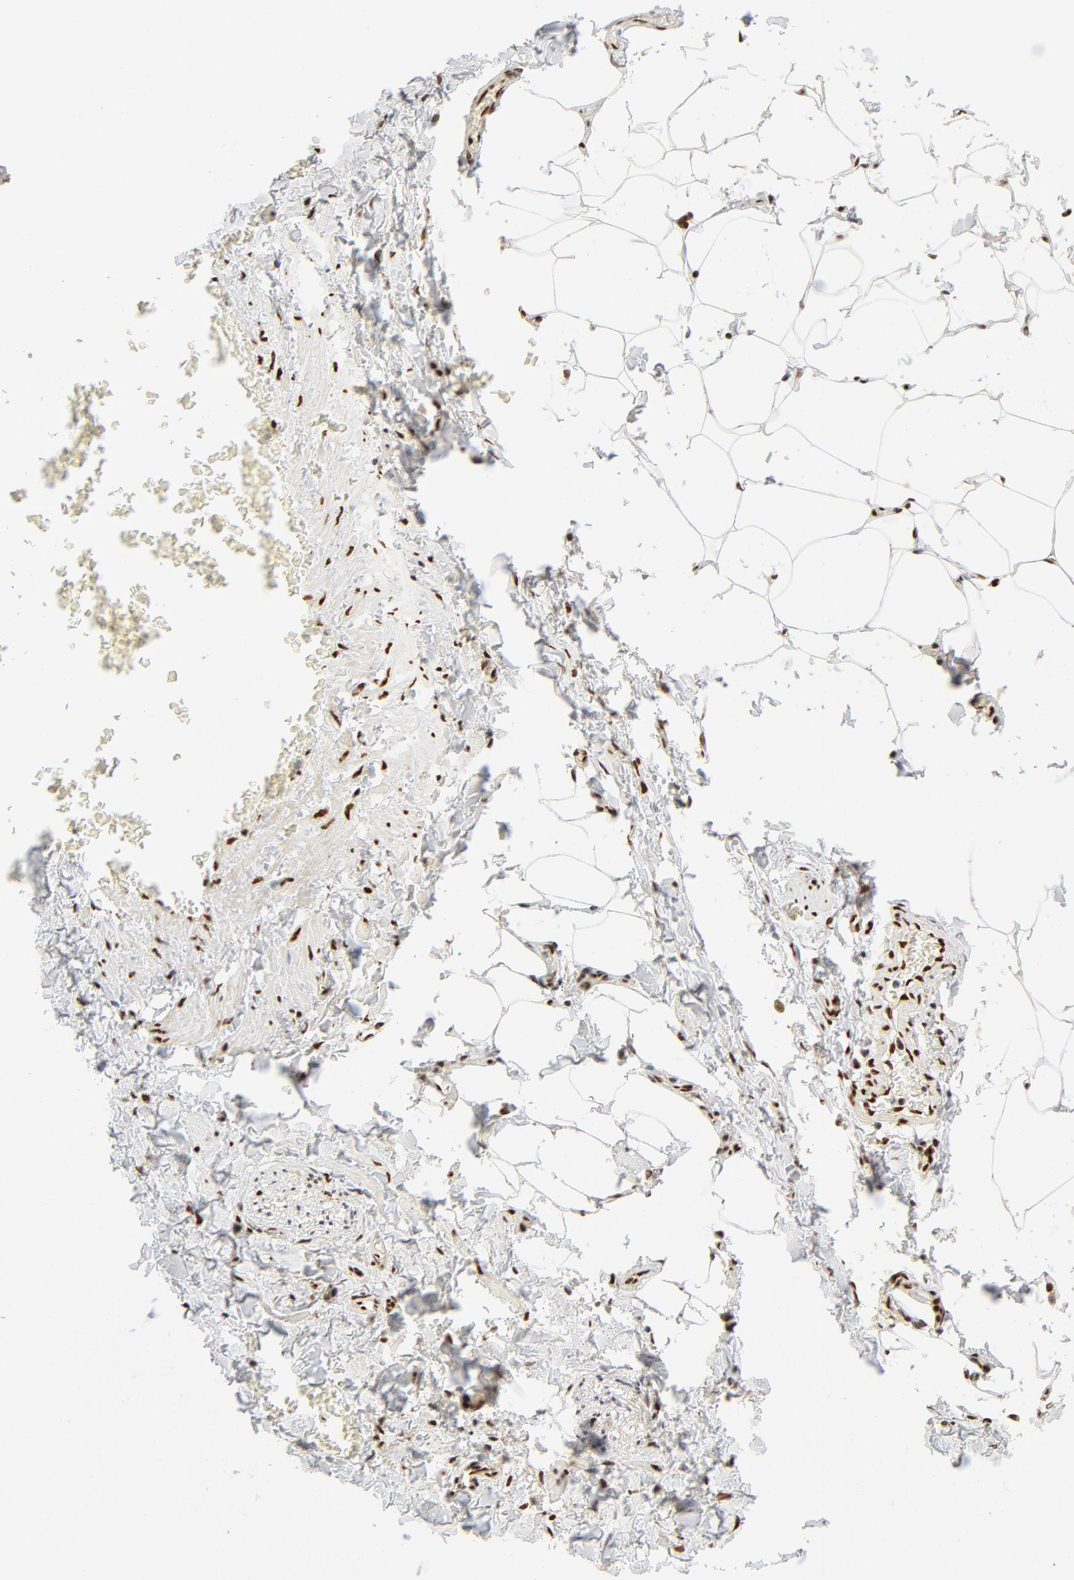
{"staining": {"intensity": "strong", "quantity": ">75%", "location": "nuclear"}, "tissue": "adipose tissue", "cell_type": "Adipocytes", "image_type": "normal", "snomed": [{"axis": "morphology", "description": "Normal tissue, NOS"}, {"axis": "topography", "description": "Vascular tissue"}], "caption": "Protein expression analysis of unremarkable adipose tissue reveals strong nuclear expression in approximately >75% of adipocytes. The staining was performed using DAB, with brown indicating positive protein expression. Nuclei are stained blue with hematoxylin.", "gene": "MEF2A", "patient": {"sex": "male", "age": 41}}